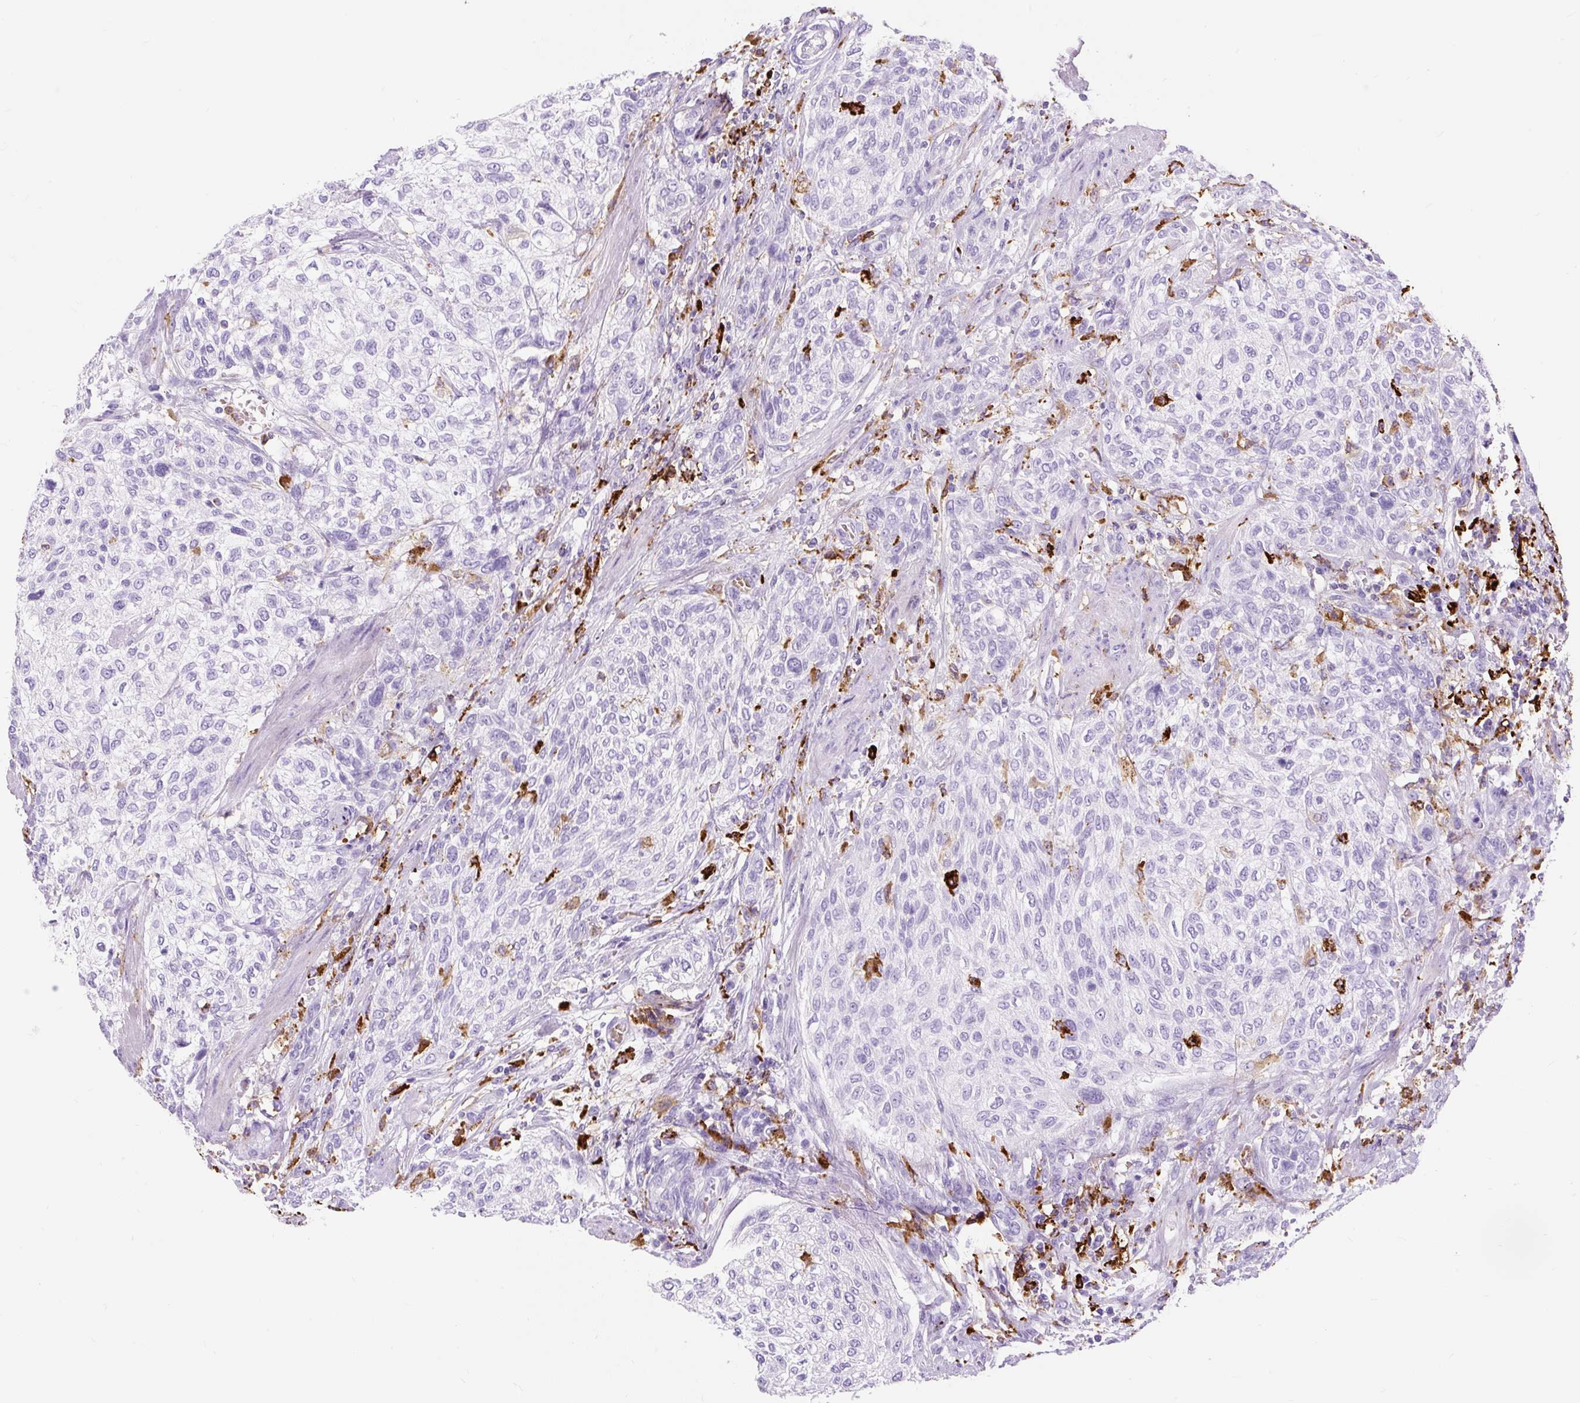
{"staining": {"intensity": "negative", "quantity": "none", "location": "none"}, "tissue": "urothelial cancer", "cell_type": "Tumor cells", "image_type": "cancer", "snomed": [{"axis": "morphology", "description": "Urothelial carcinoma, High grade"}, {"axis": "topography", "description": "Urinary bladder"}], "caption": "Tumor cells show no significant protein positivity in high-grade urothelial carcinoma. (Immunohistochemistry, brightfield microscopy, high magnification).", "gene": "HLA-DRA", "patient": {"sex": "male", "age": 35}}